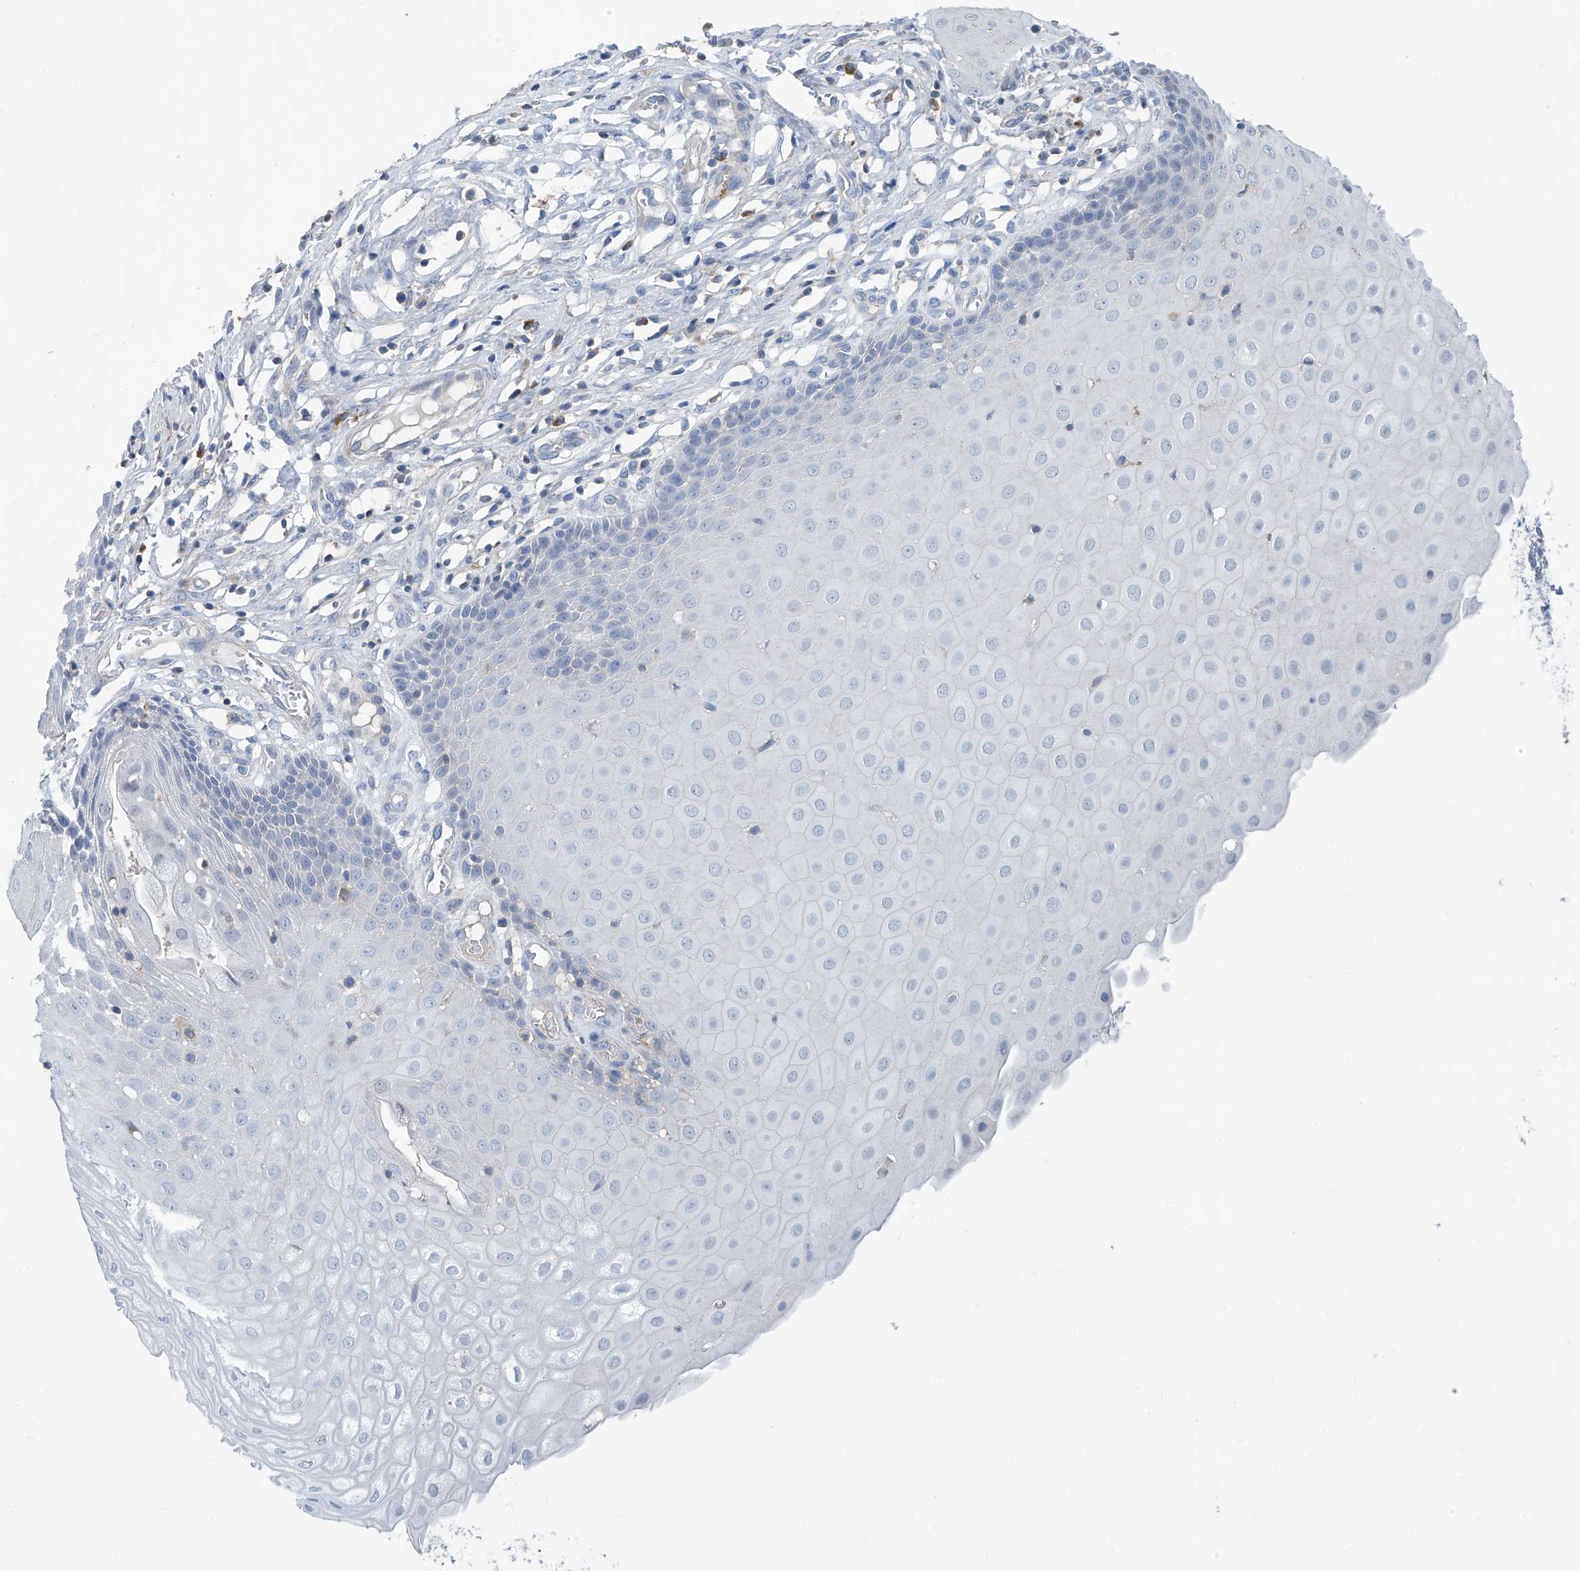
{"staining": {"intensity": "negative", "quantity": "none", "location": "none"}, "tissue": "cervix", "cell_type": "Glandular cells", "image_type": "normal", "snomed": [{"axis": "morphology", "description": "Normal tissue, NOS"}, {"axis": "topography", "description": "Cervix"}], "caption": "DAB immunohistochemical staining of normal cervix displays no significant staining in glandular cells. (Brightfield microscopy of DAB immunohistochemistry at high magnification).", "gene": "ANKRD34A", "patient": {"sex": "female", "age": 55}}